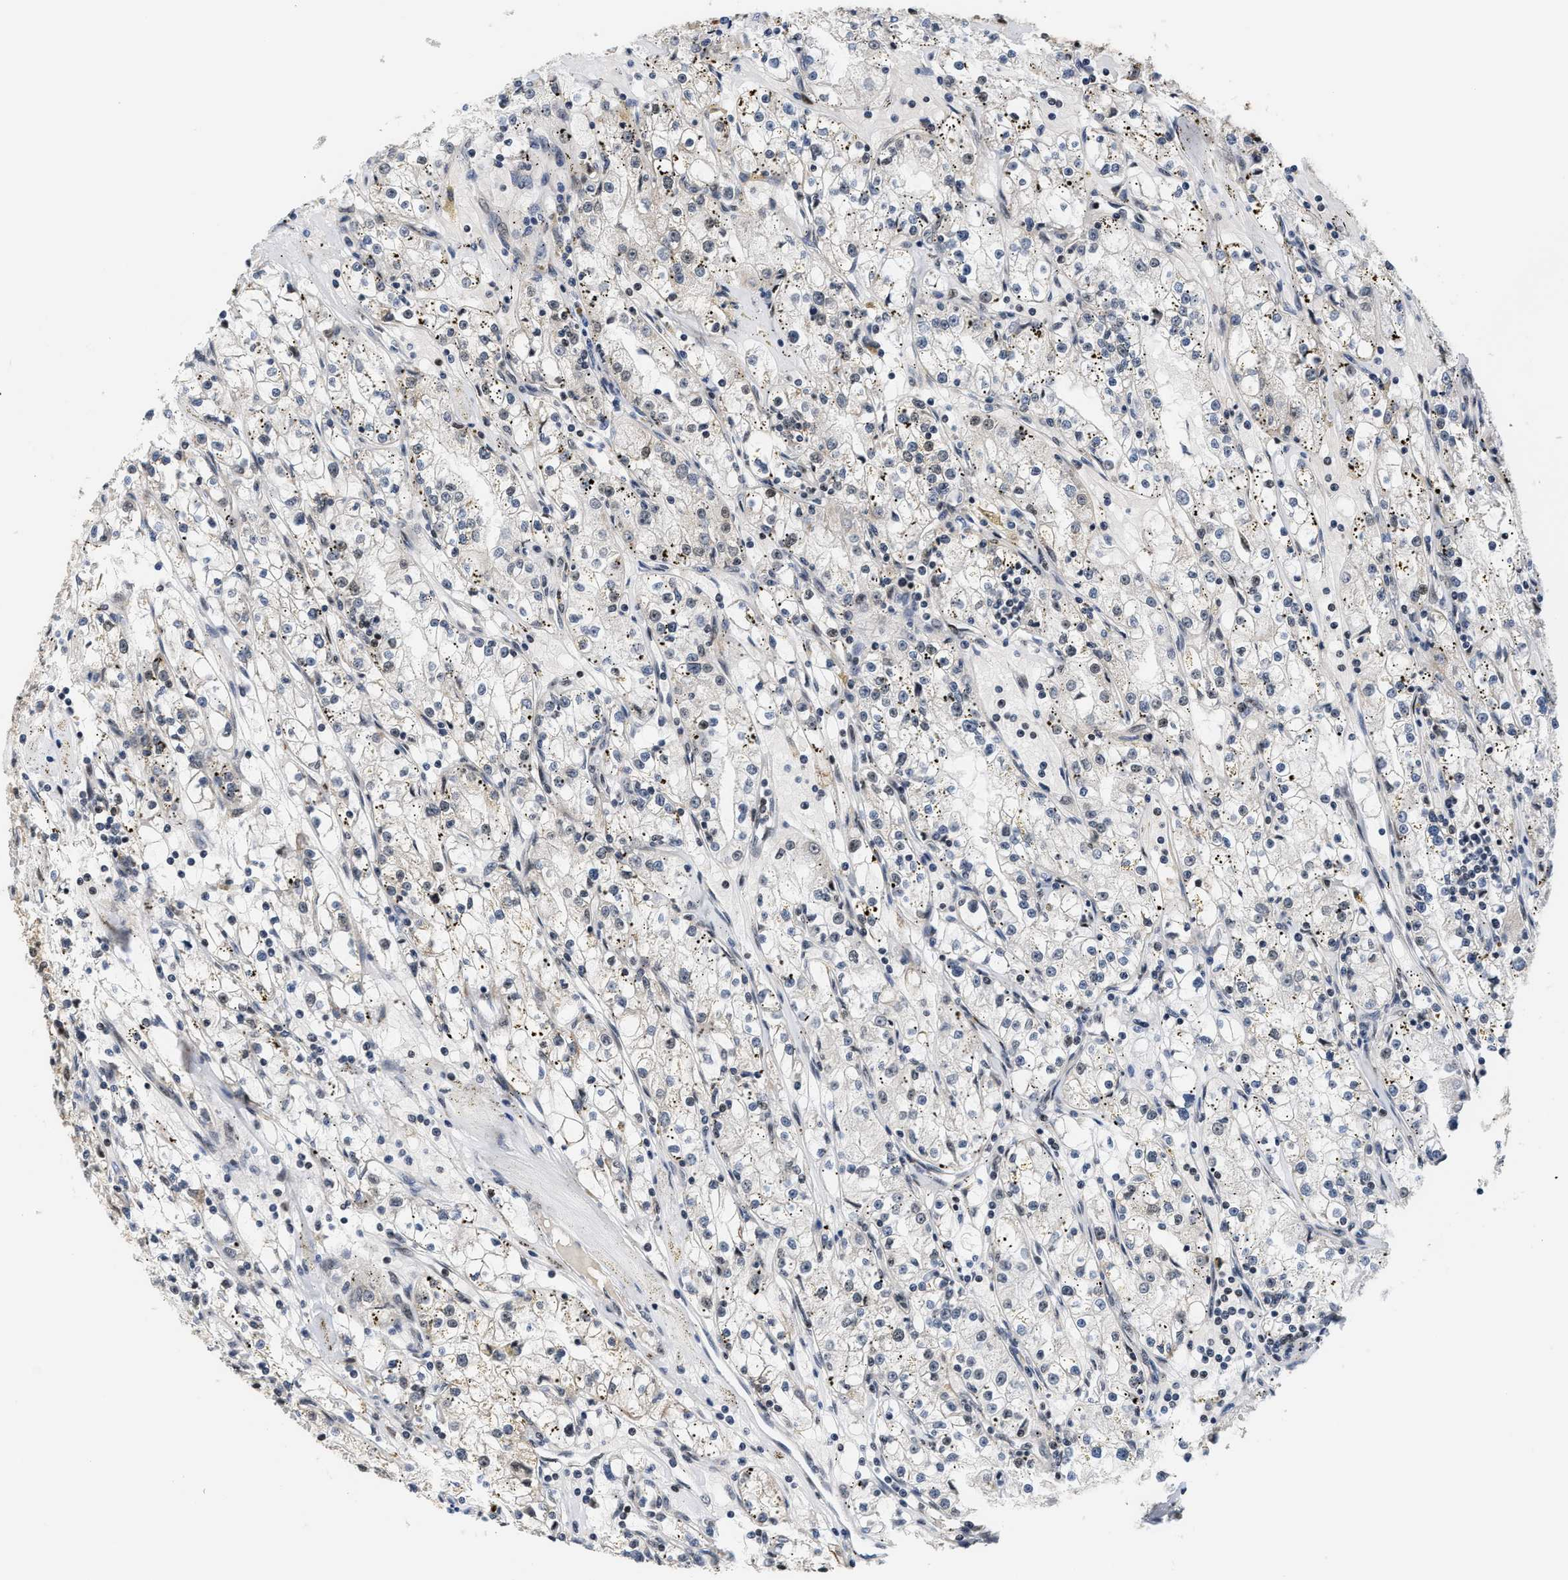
{"staining": {"intensity": "negative", "quantity": "none", "location": "none"}, "tissue": "renal cancer", "cell_type": "Tumor cells", "image_type": "cancer", "snomed": [{"axis": "morphology", "description": "Adenocarcinoma, NOS"}, {"axis": "topography", "description": "Kidney"}], "caption": "This is an immunohistochemistry micrograph of human adenocarcinoma (renal). There is no expression in tumor cells.", "gene": "ANKRD6", "patient": {"sex": "male", "age": 56}}